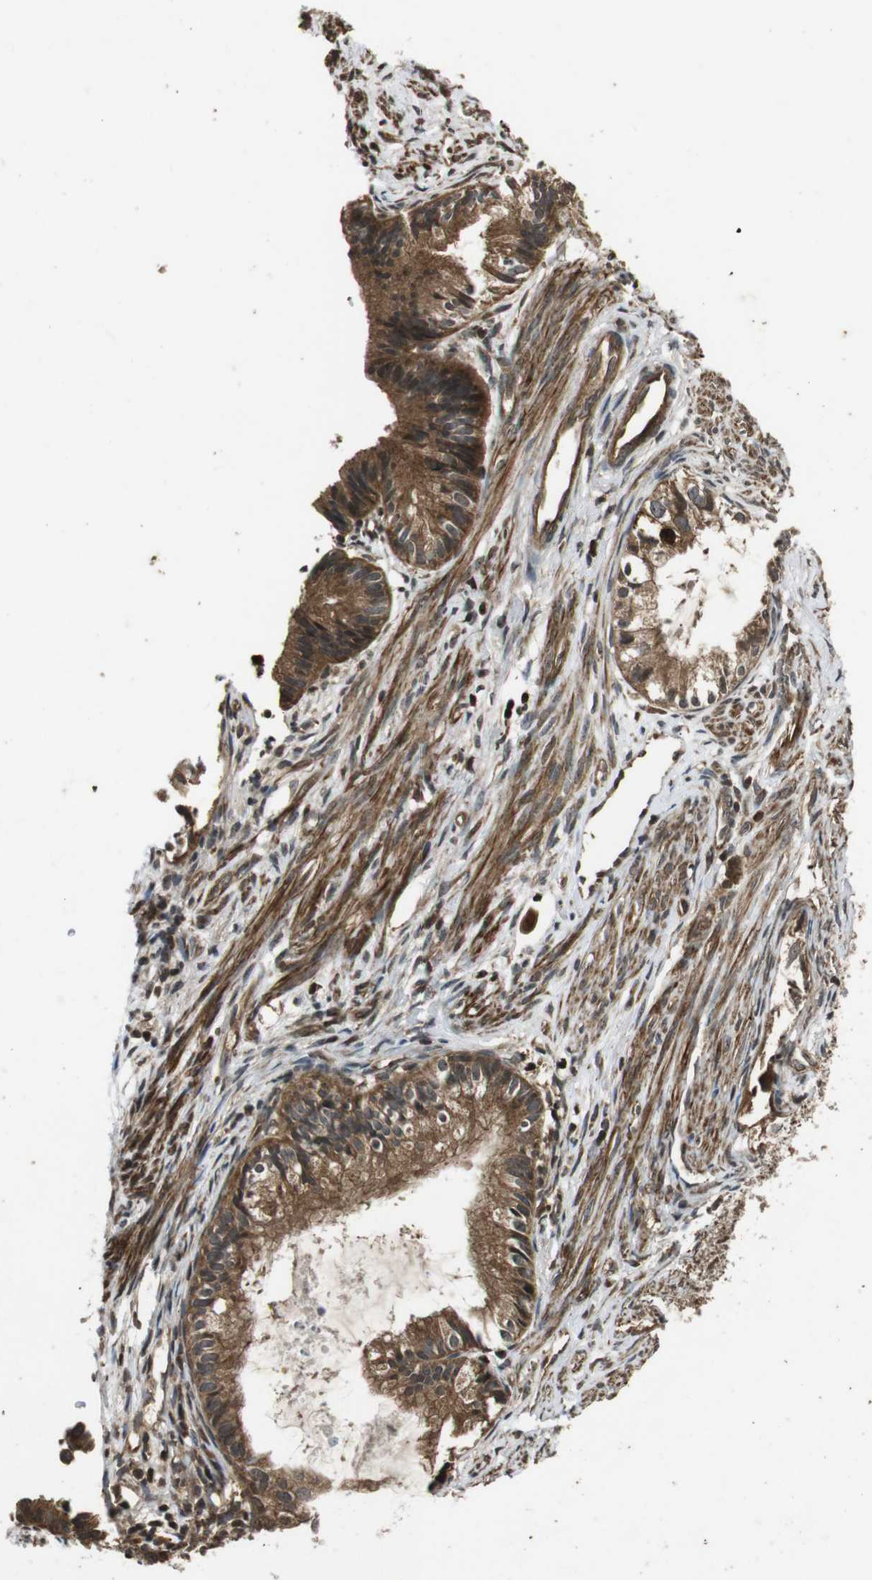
{"staining": {"intensity": "moderate", "quantity": ">75%", "location": "cytoplasmic/membranous"}, "tissue": "cervical cancer", "cell_type": "Tumor cells", "image_type": "cancer", "snomed": [{"axis": "morphology", "description": "Normal tissue, NOS"}, {"axis": "morphology", "description": "Adenocarcinoma, NOS"}, {"axis": "topography", "description": "Cervix"}, {"axis": "topography", "description": "Endometrium"}], "caption": "This micrograph demonstrates immunohistochemistry (IHC) staining of human adenocarcinoma (cervical), with medium moderate cytoplasmic/membranous positivity in about >75% of tumor cells.", "gene": "PLK2", "patient": {"sex": "female", "age": 86}}